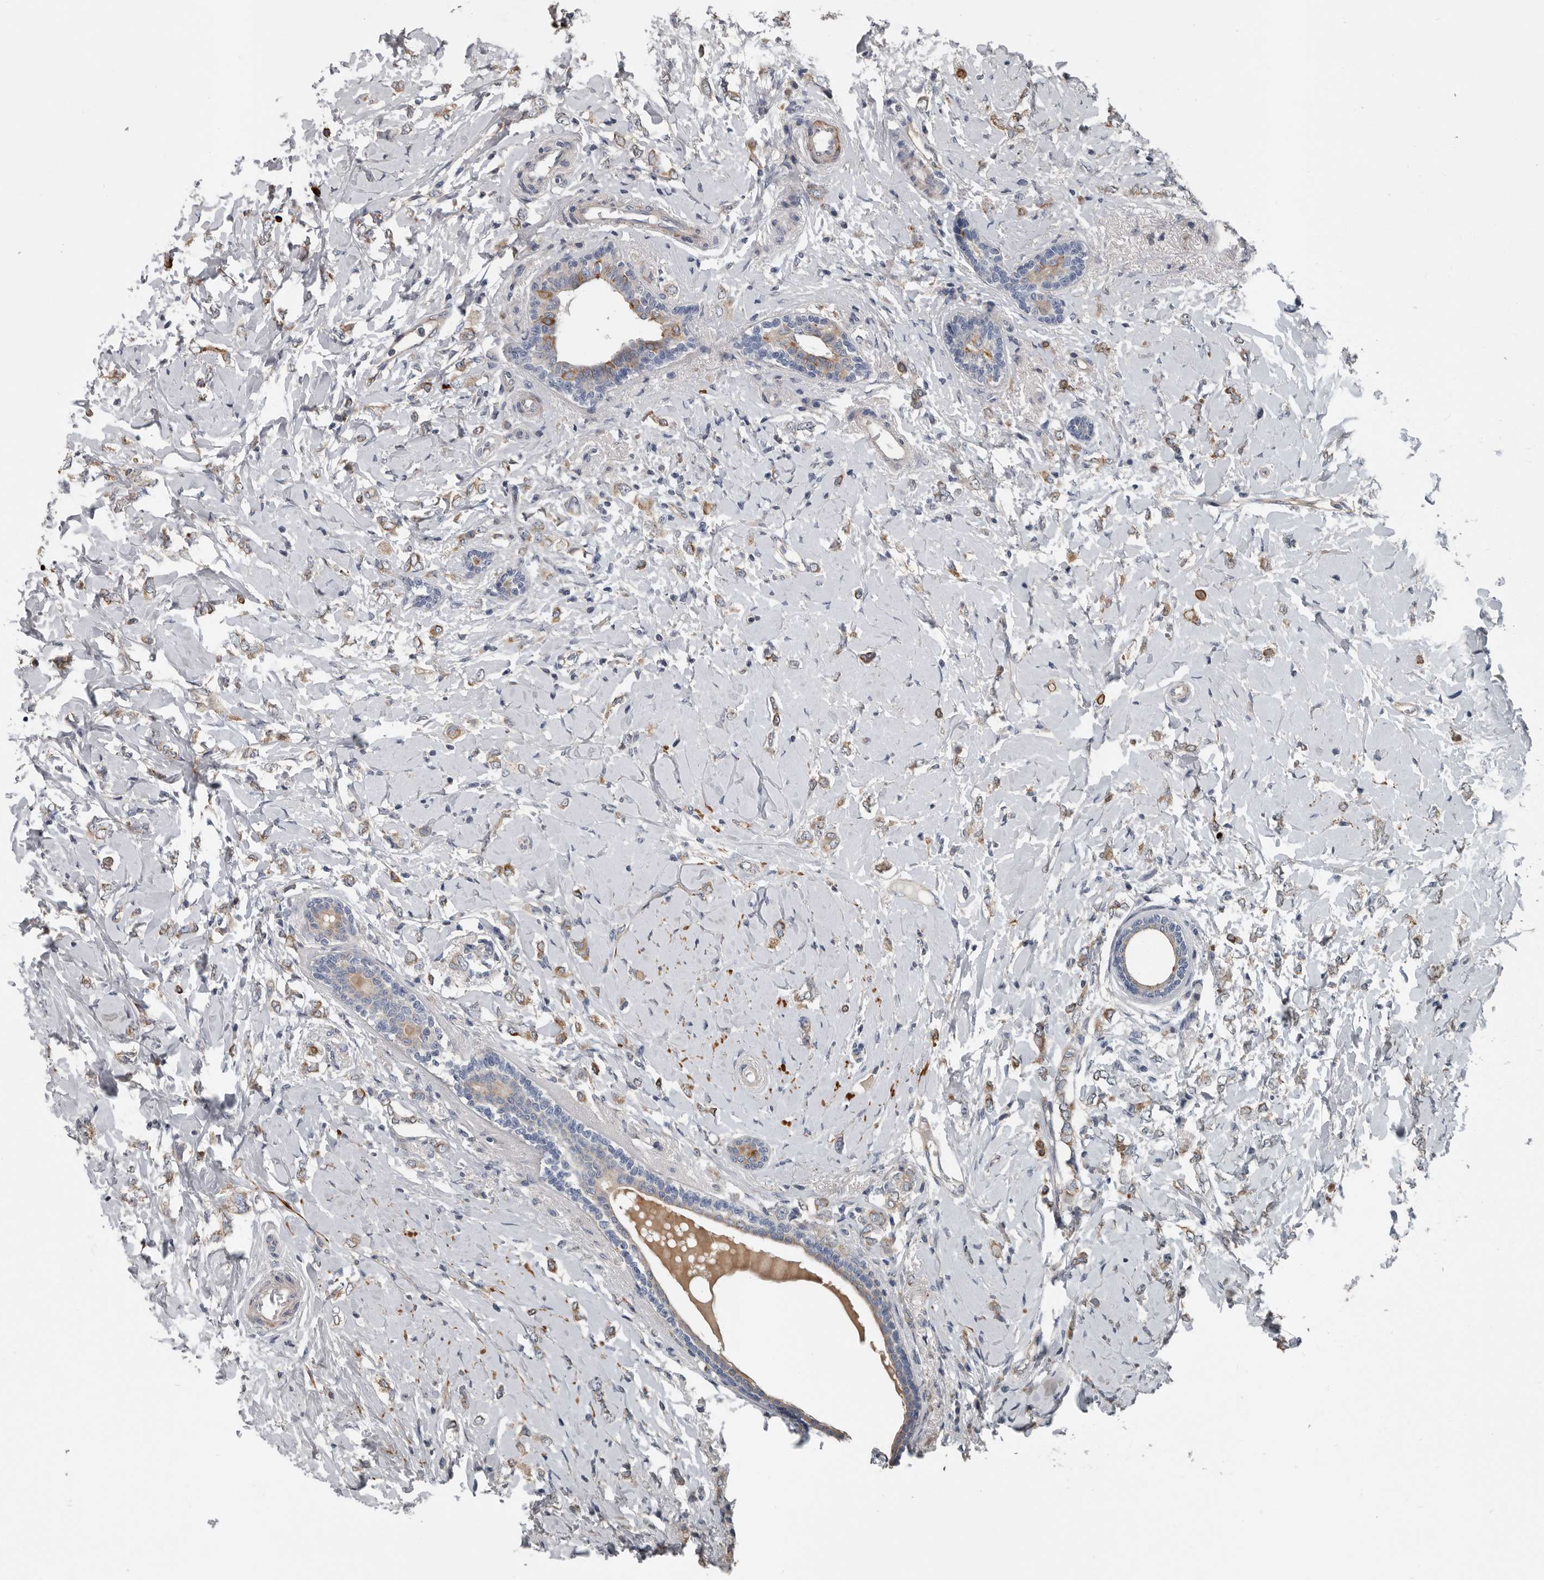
{"staining": {"intensity": "moderate", "quantity": "<25%", "location": "cytoplasmic/membranous"}, "tissue": "breast cancer", "cell_type": "Tumor cells", "image_type": "cancer", "snomed": [{"axis": "morphology", "description": "Normal tissue, NOS"}, {"axis": "morphology", "description": "Lobular carcinoma"}, {"axis": "topography", "description": "Breast"}], "caption": "Immunohistochemical staining of lobular carcinoma (breast) demonstrates low levels of moderate cytoplasmic/membranous staining in approximately <25% of tumor cells. The protein of interest is shown in brown color, while the nuclei are stained blue.", "gene": "DPY19L4", "patient": {"sex": "female", "age": 47}}